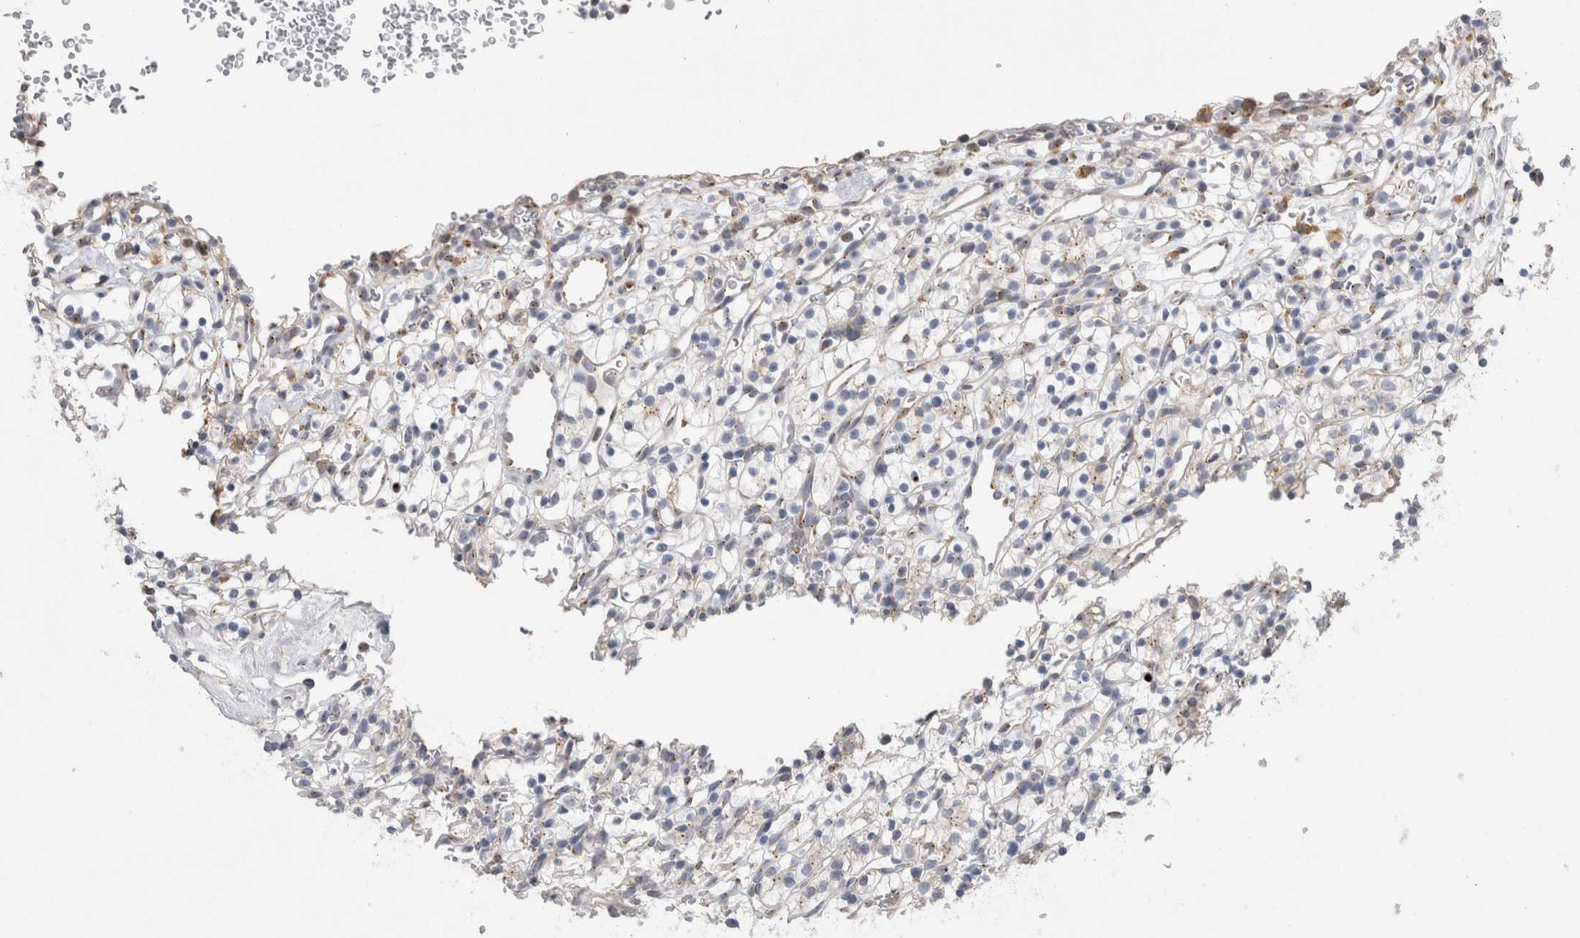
{"staining": {"intensity": "weak", "quantity": "<25%", "location": "cytoplasmic/membranous"}, "tissue": "renal cancer", "cell_type": "Tumor cells", "image_type": "cancer", "snomed": [{"axis": "morphology", "description": "Adenocarcinoma, NOS"}, {"axis": "topography", "description": "Kidney"}], "caption": "This image is of adenocarcinoma (renal) stained with immunohistochemistry (IHC) to label a protein in brown with the nuclei are counter-stained blue. There is no positivity in tumor cells.", "gene": "ZNF341", "patient": {"sex": "female", "age": 57}}